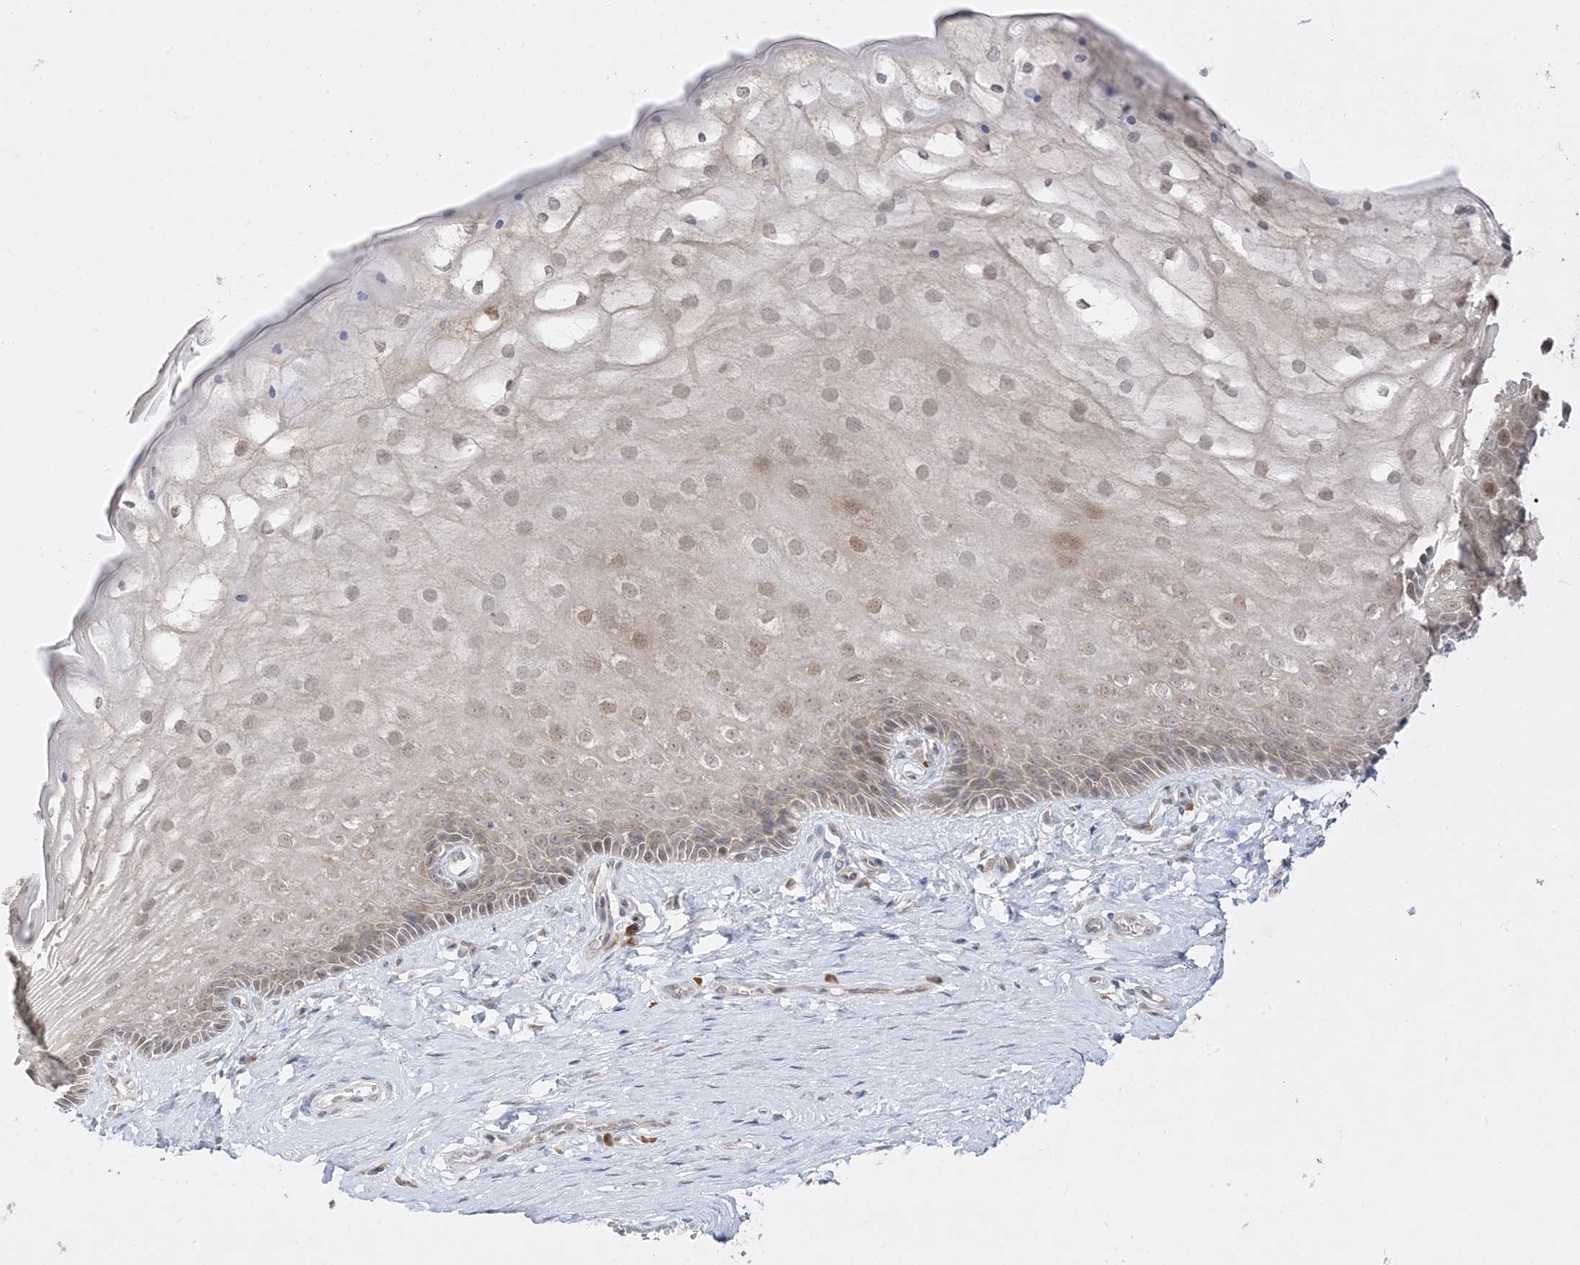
{"staining": {"intensity": "weak", "quantity": "25%-75%", "location": "cytoplasmic/membranous,nuclear"}, "tissue": "vagina", "cell_type": "Squamous epithelial cells", "image_type": "normal", "snomed": [{"axis": "morphology", "description": "Normal tissue, NOS"}, {"axis": "topography", "description": "Vagina"}], "caption": "Brown immunohistochemical staining in normal human vagina reveals weak cytoplasmic/membranous,nuclear expression in approximately 25%-75% of squamous epithelial cells. (Brightfield microscopy of DAB IHC at high magnification).", "gene": "C2CD2", "patient": {"sex": "female", "age": 46}}